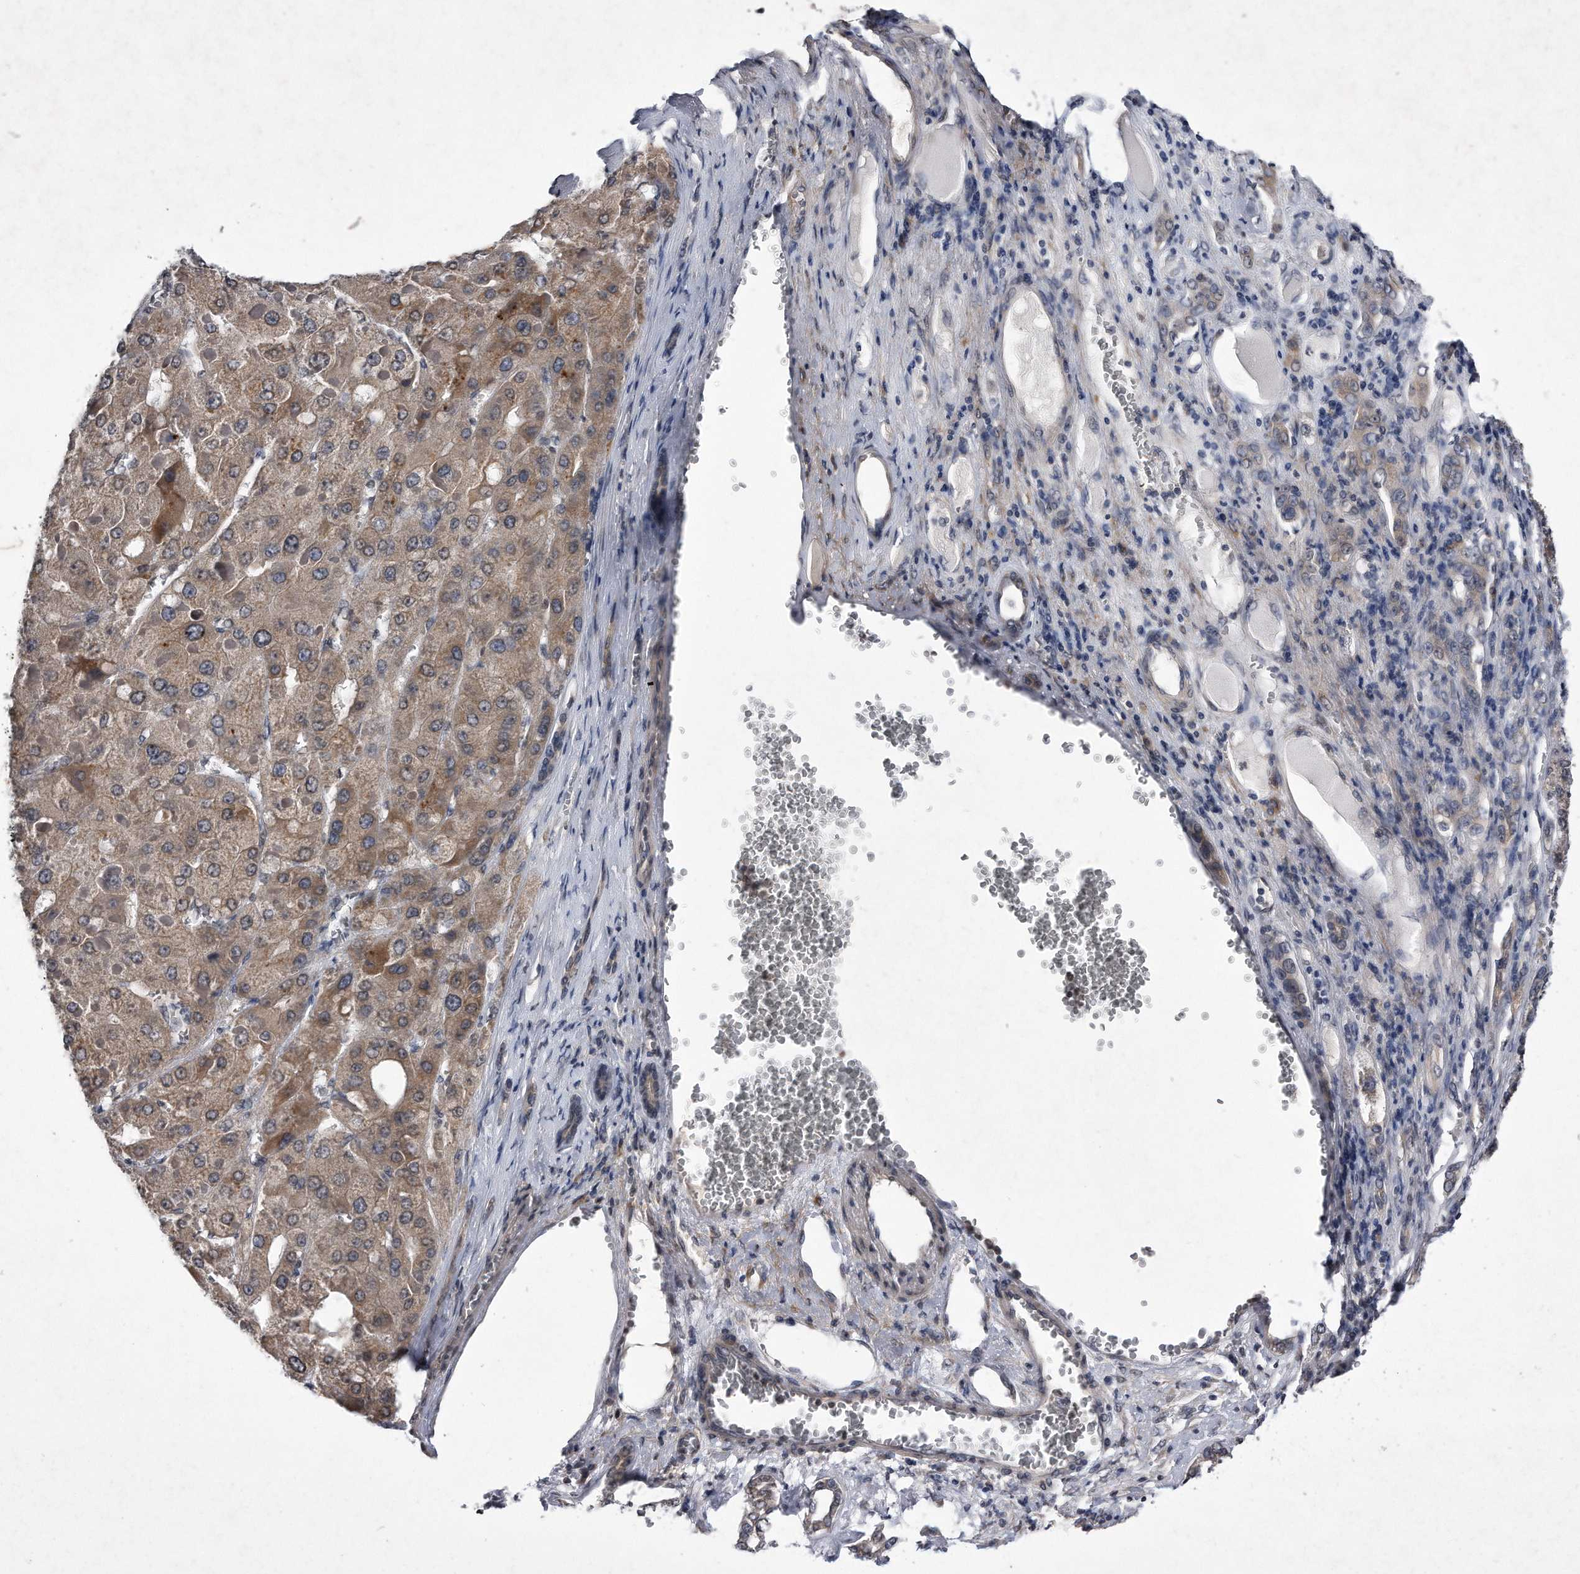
{"staining": {"intensity": "moderate", "quantity": ">75%", "location": "cytoplasmic/membranous"}, "tissue": "liver cancer", "cell_type": "Tumor cells", "image_type": "cancer", "snomed": [{"axis": "morphology", "description": "Carcinoma, Hepatocellular, NOS"}, {"axis": "topography", "description": "Liver"}], "caption": "A medium amount of moderate cytoplasmic/membranous staining is identified in approximately >75% of tumor cells in hepatocellular carcinoma (liver) tissue.", "gene": "DAB1", "patient": {"sex": "female", "age": 73}}